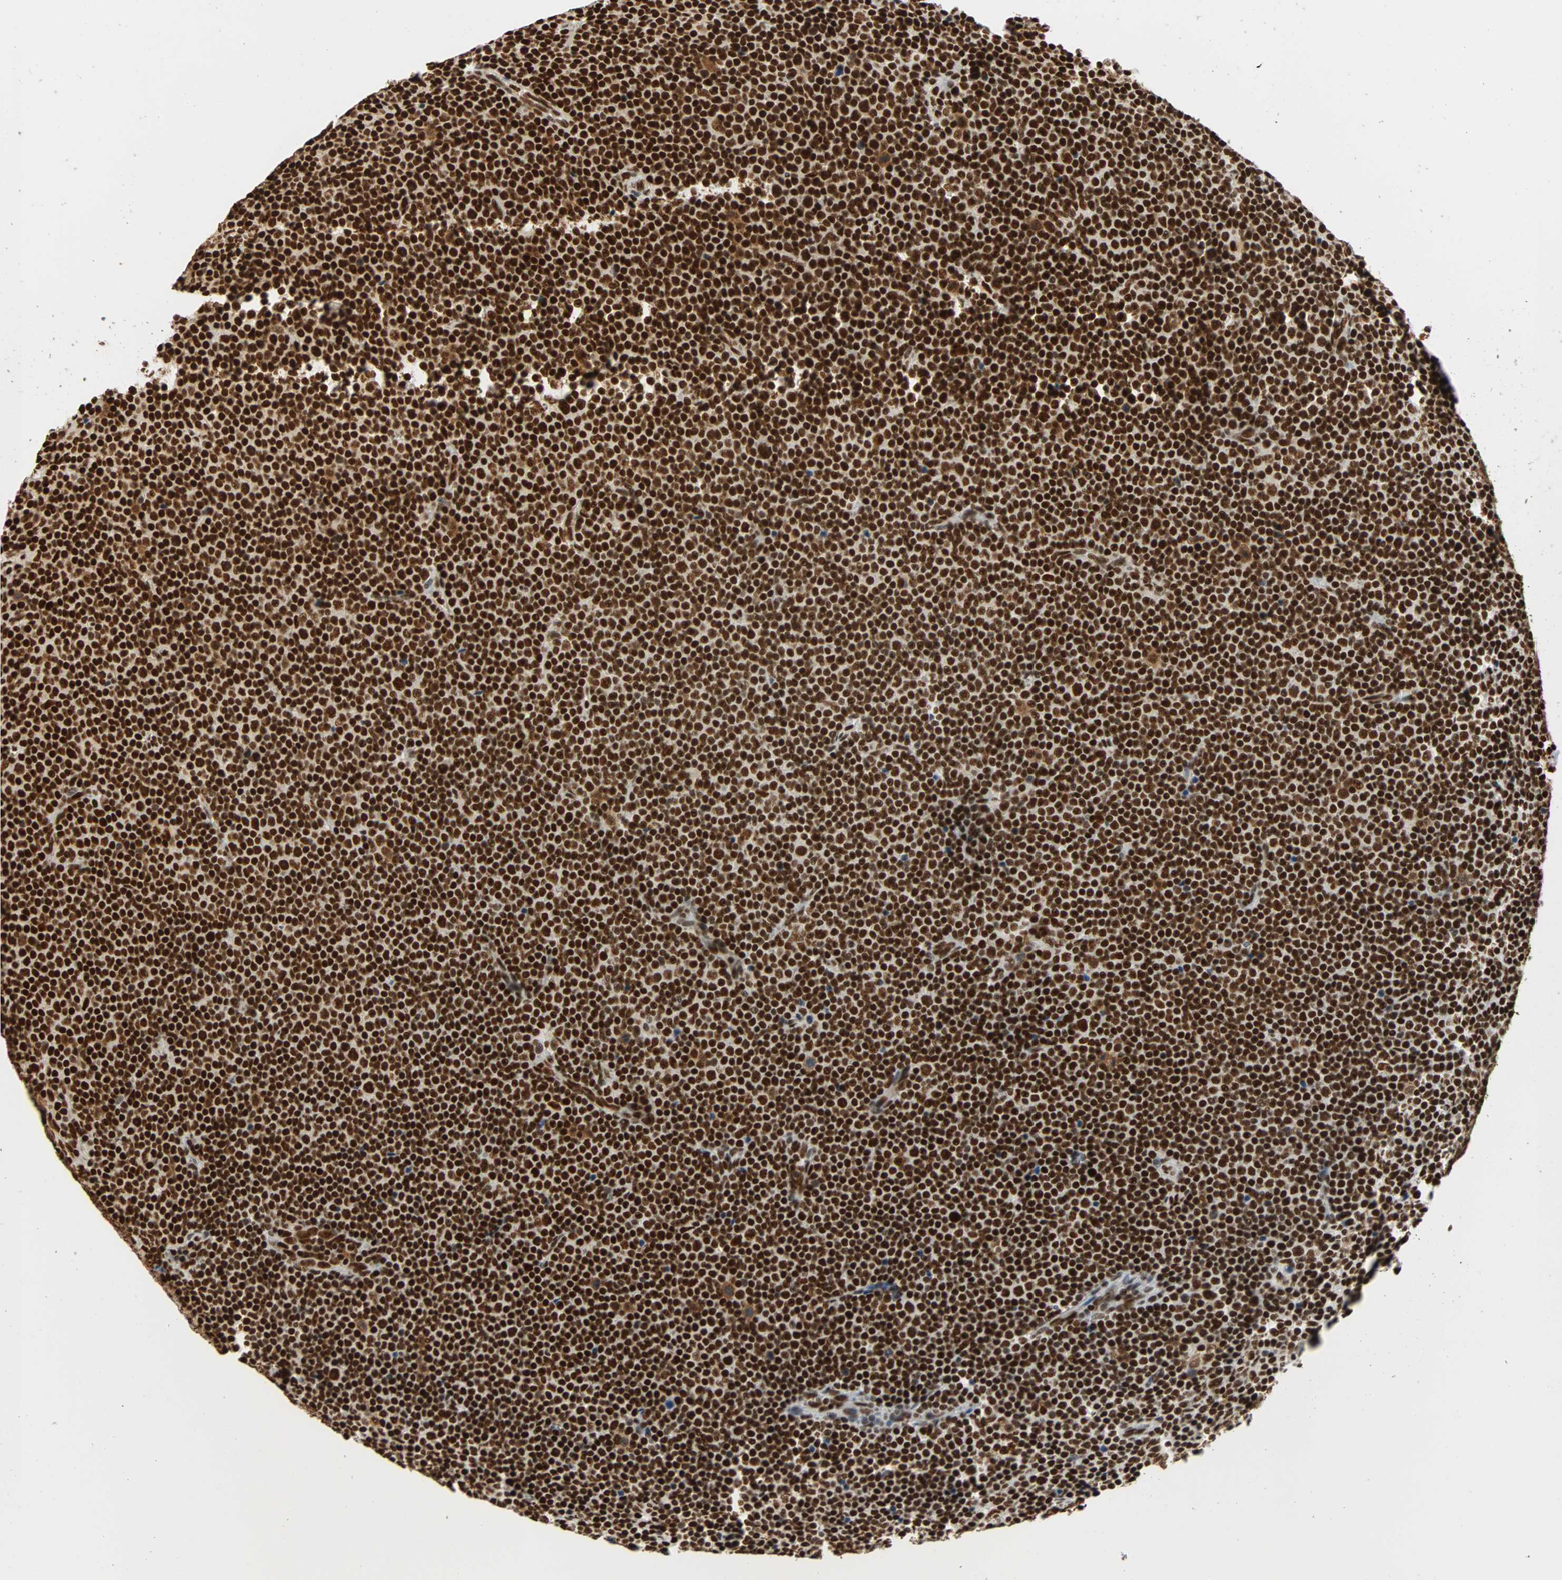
{"staining": {"intensity": "strong", "quantity": ">75%", "location": "nuclear"}, "tissue": "lymphoma", "cell_type": "Tumor cells", "image_type": "cancer", "snomed": [{"axis": "morphology", "description": "Malignant lymphoma, non-Hodgkin's type, Low grade"}, {"axis": "topography", "description": "Lymph node"}], "caption": "An immunohistochemistry (IHC) micrograph of tumor tissue is shown. Protein staining in brown highlights strong nuclear positivity in low-grade malignant lymphoma, non-Hodgkin's type within tumor cells.", "gene": "CDK12", "patient": {"sex": "female", "age": 67}}